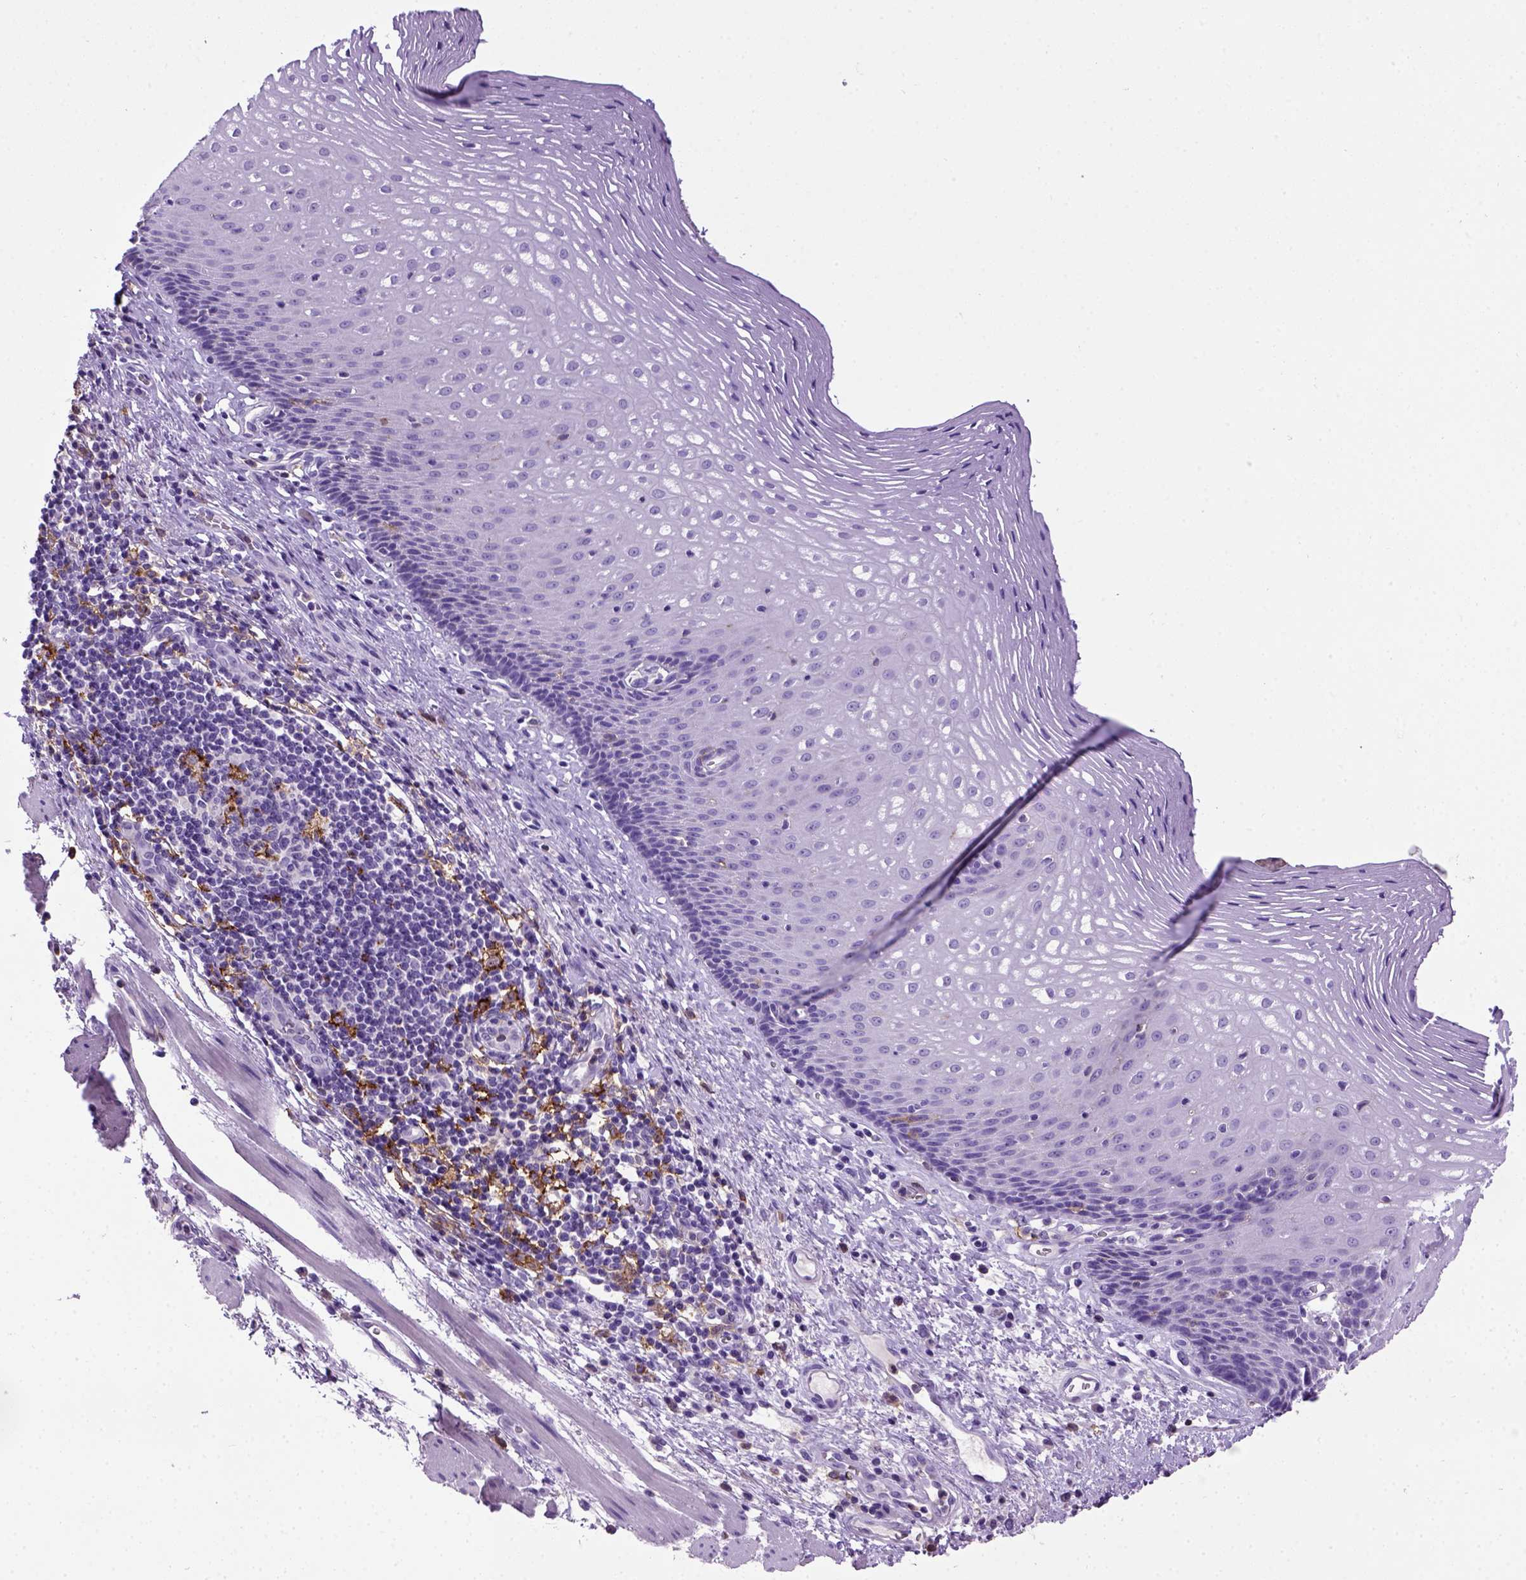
{"staining": {"intensity": "negative", "quantity": "none", "location": "none"}, "tissue": "esophagus", "cell_type": "Squamous epithelial cells", "image_type": "normal", "snomed": [{"axis": "morphology", "description": "Normal tissue, NOS"}, {"axis": "topography", "description": "Esophagus"}], "caption": "Micrograph shows no protein expression in squamous epithelial cells of benign esophagus. (Stains: DAB immunohistochemistry (IHC) with hematoxylin counter stain, Microscopy: brightfield microscopy at high magnification).", "gene": "ITGAX", "patient": {"sex": "male", "age": 76}}